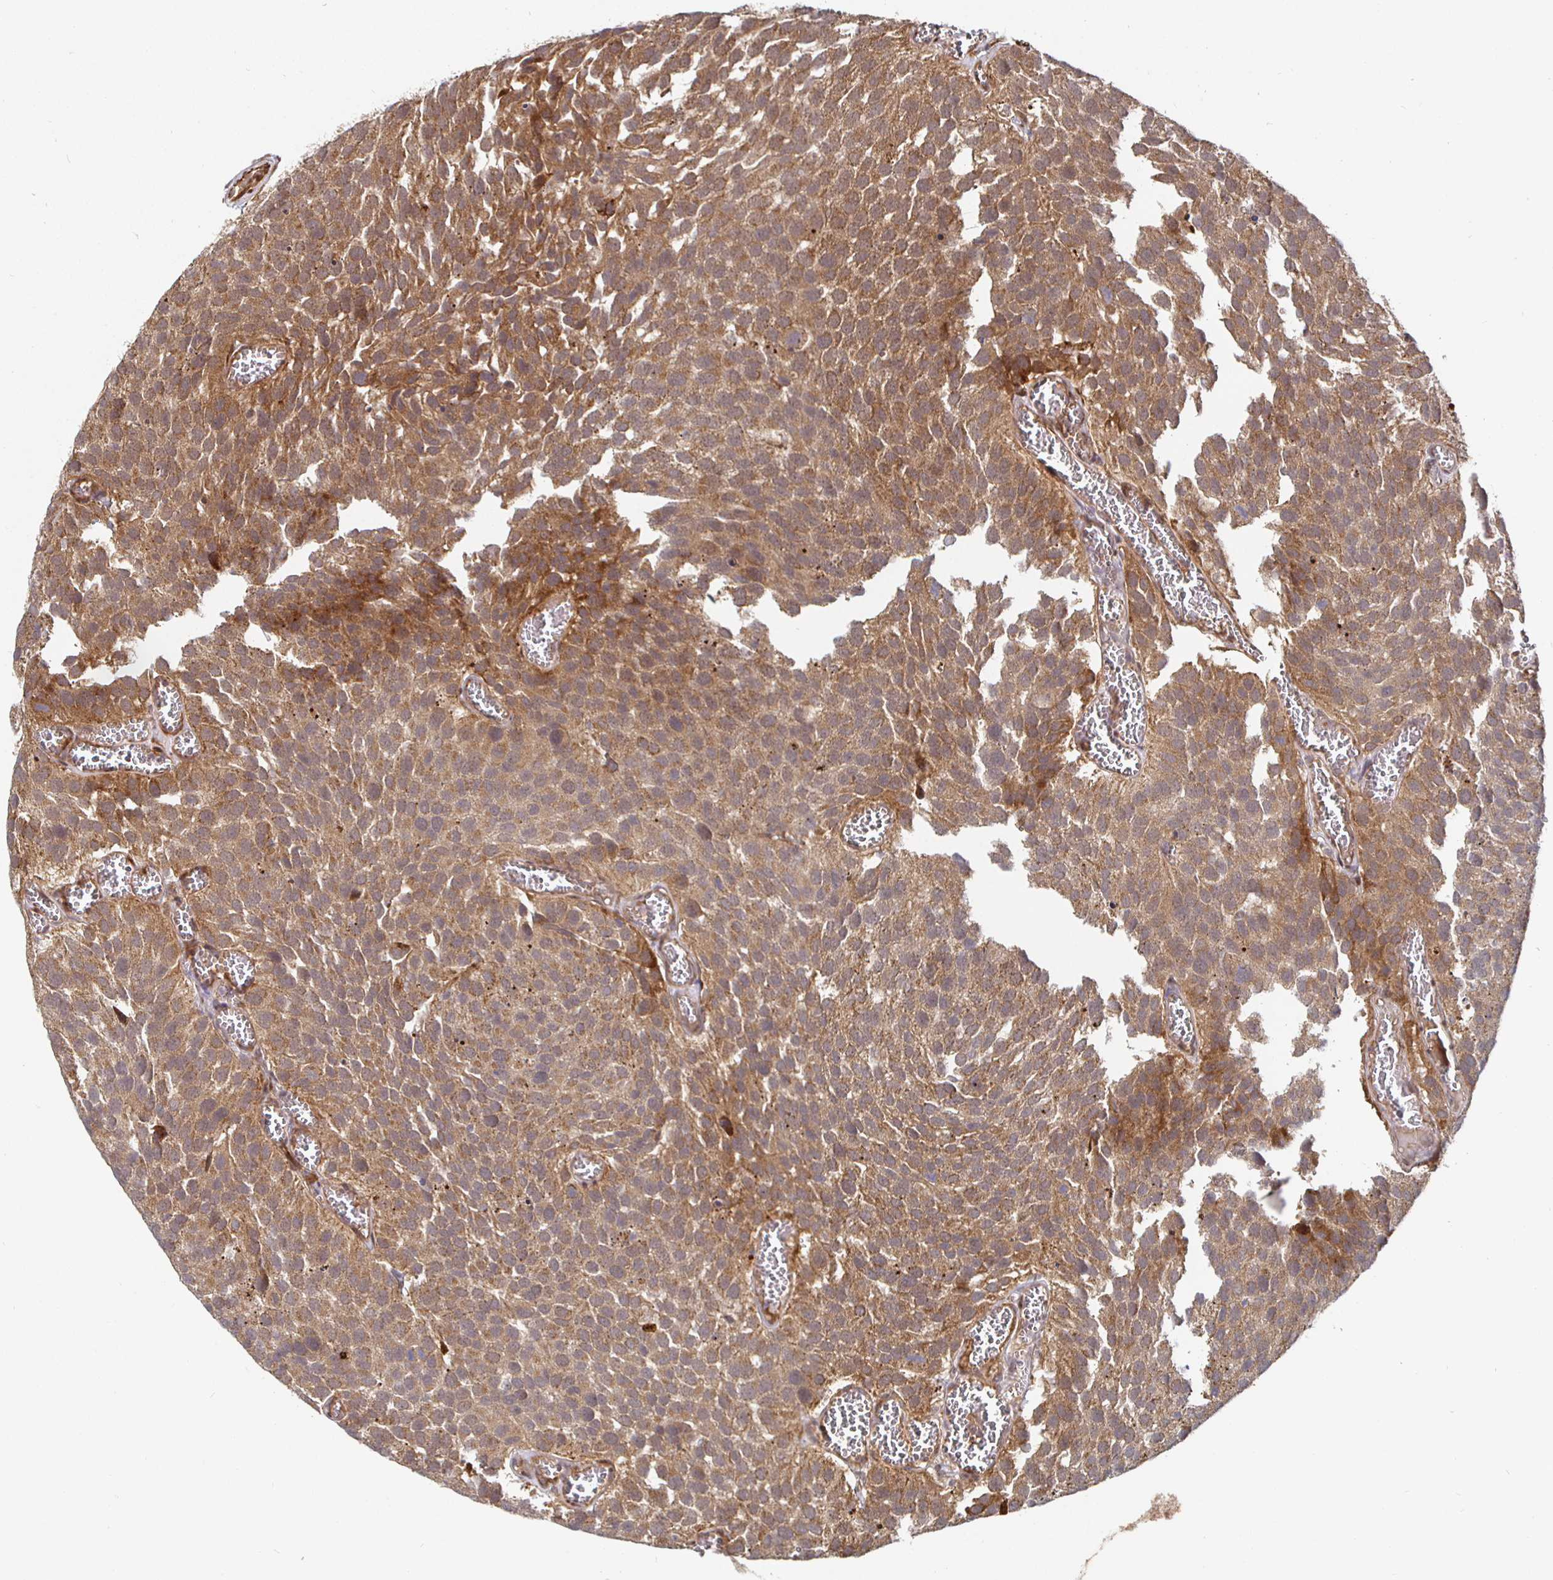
{"staining": {"intensity": "strong", "quantity": ">75%", "location": "cytoplasmic/membranous"}, "tissue": "urothelial cancer", "cell_type": "Tumor cells", "image_type": "cancer", "snomed": [{"axis": "morphology", "description": "Urothelial carcinoma, Low grade"}, {"axis": "topography", "description": "Urinary bladder"}], "caption": "Immunohistochemistry of human urothelial cancer shows high levels of strong cytoplasmic/membranous expression in approximately >75% of tumor cells.", "gene": "TBKBP1", "patient": {"sex": "female", "age": 69}}